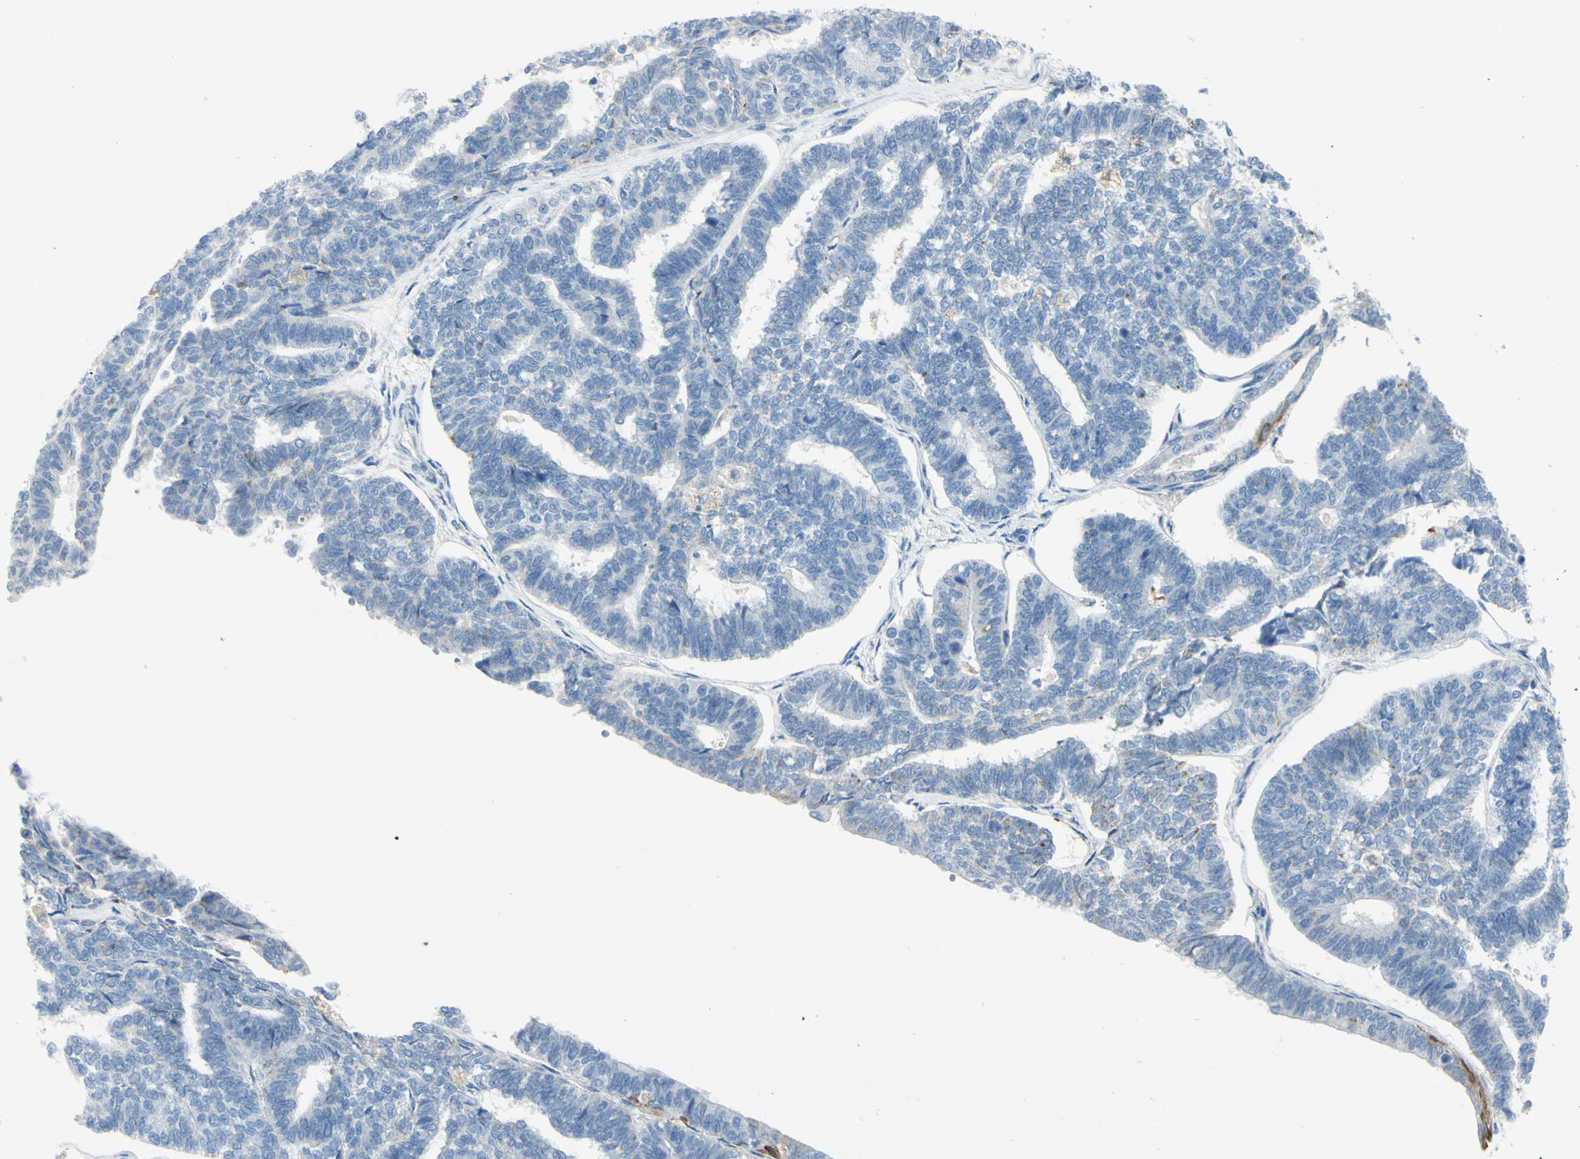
{"staining": {"intensity": "negative", "quantity": "none", "location": "none"}, "tissue": "endometrial cancer", "cell_type": "Tumor cells", "image_type": "cancer", "snomed": [{"axis": "morphology", "description": "Adenocarcinoma, NOS"}, {"axis": "topography", "description": "Endometrium"}], "caption": "Tumor cells show no significant protein positivity in adenocarcinoma (endometrial).", "gene": "ZNF557", "patient": {"sex": "female", "age": 70}}